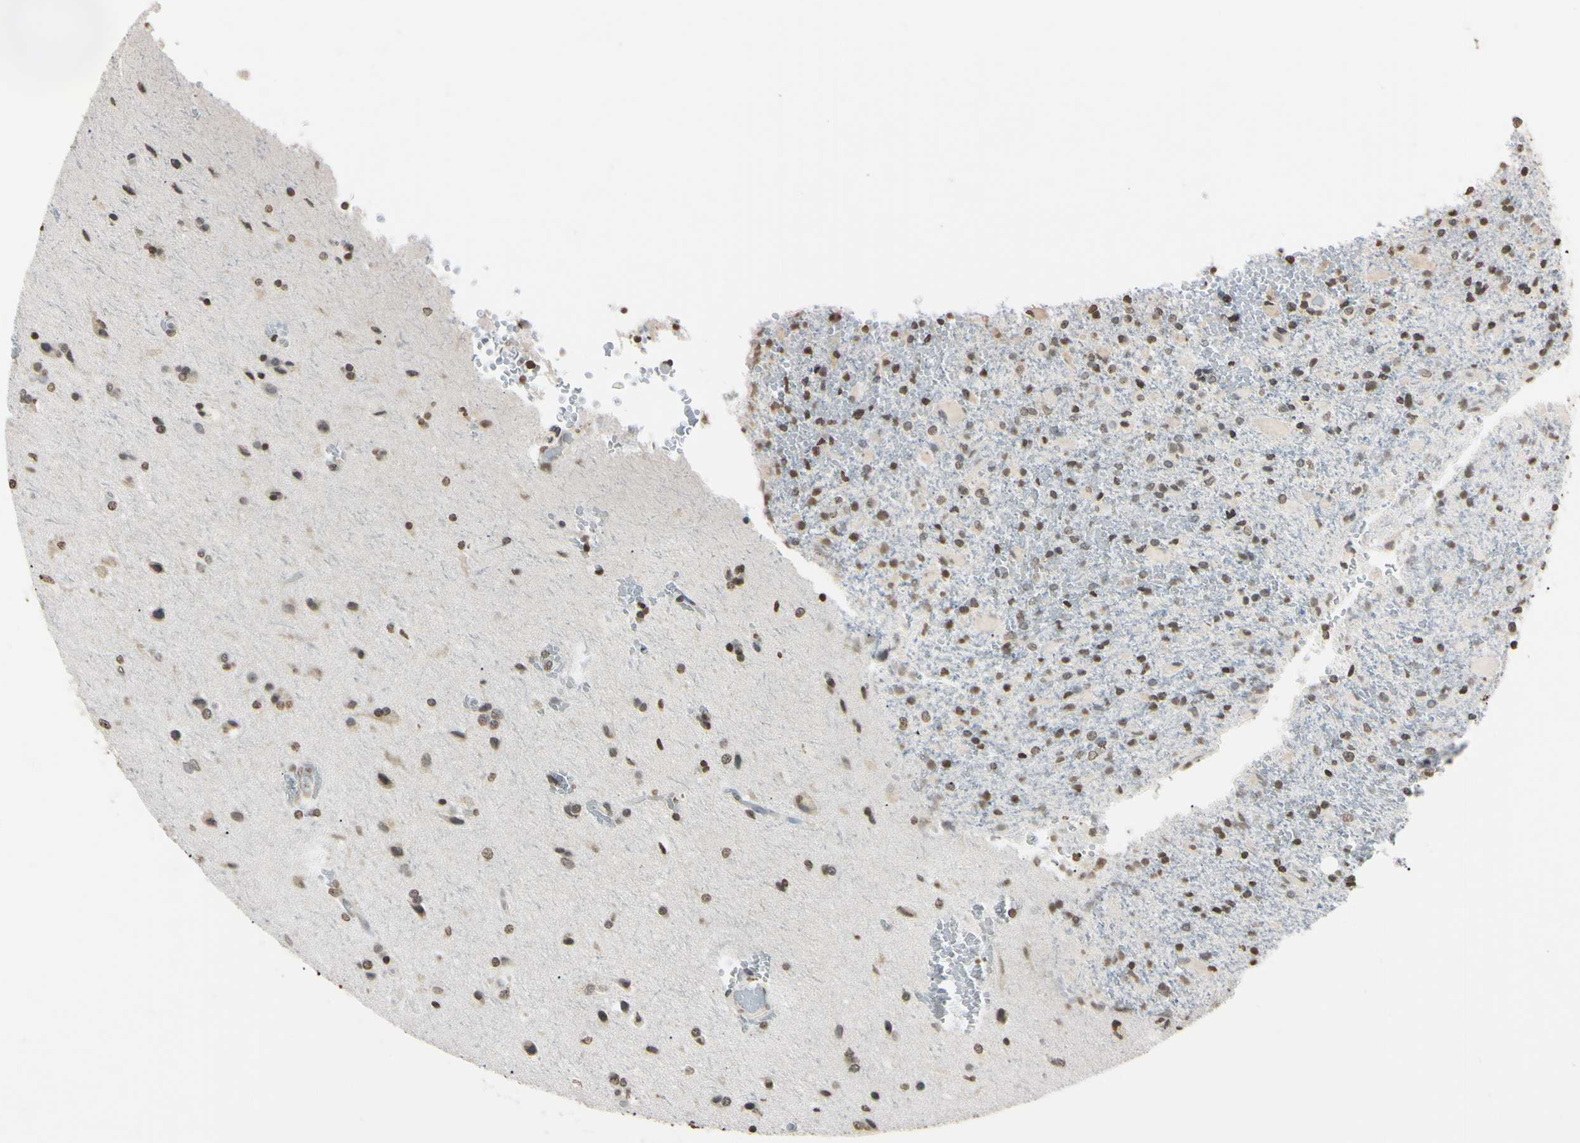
{"staining": {"intensity": "weak", "quantity": ">75%", "location": "nuclear"}, "tissue": "glioma", "cell_type": "Tumor cells", "image_type": "cancer", "snomed": [{"axis": "morphology", "description": "Glioma, malignant, High grade"}, {"axis": "topography", "description": "Brain"}], "caption": "Weak nuclear staining is appreciated in about >75% of tumor cells in glioma. Nuclei are stained in blue.", "gene": "CDC45", "patient": {"sex": "male", "age": 71}}